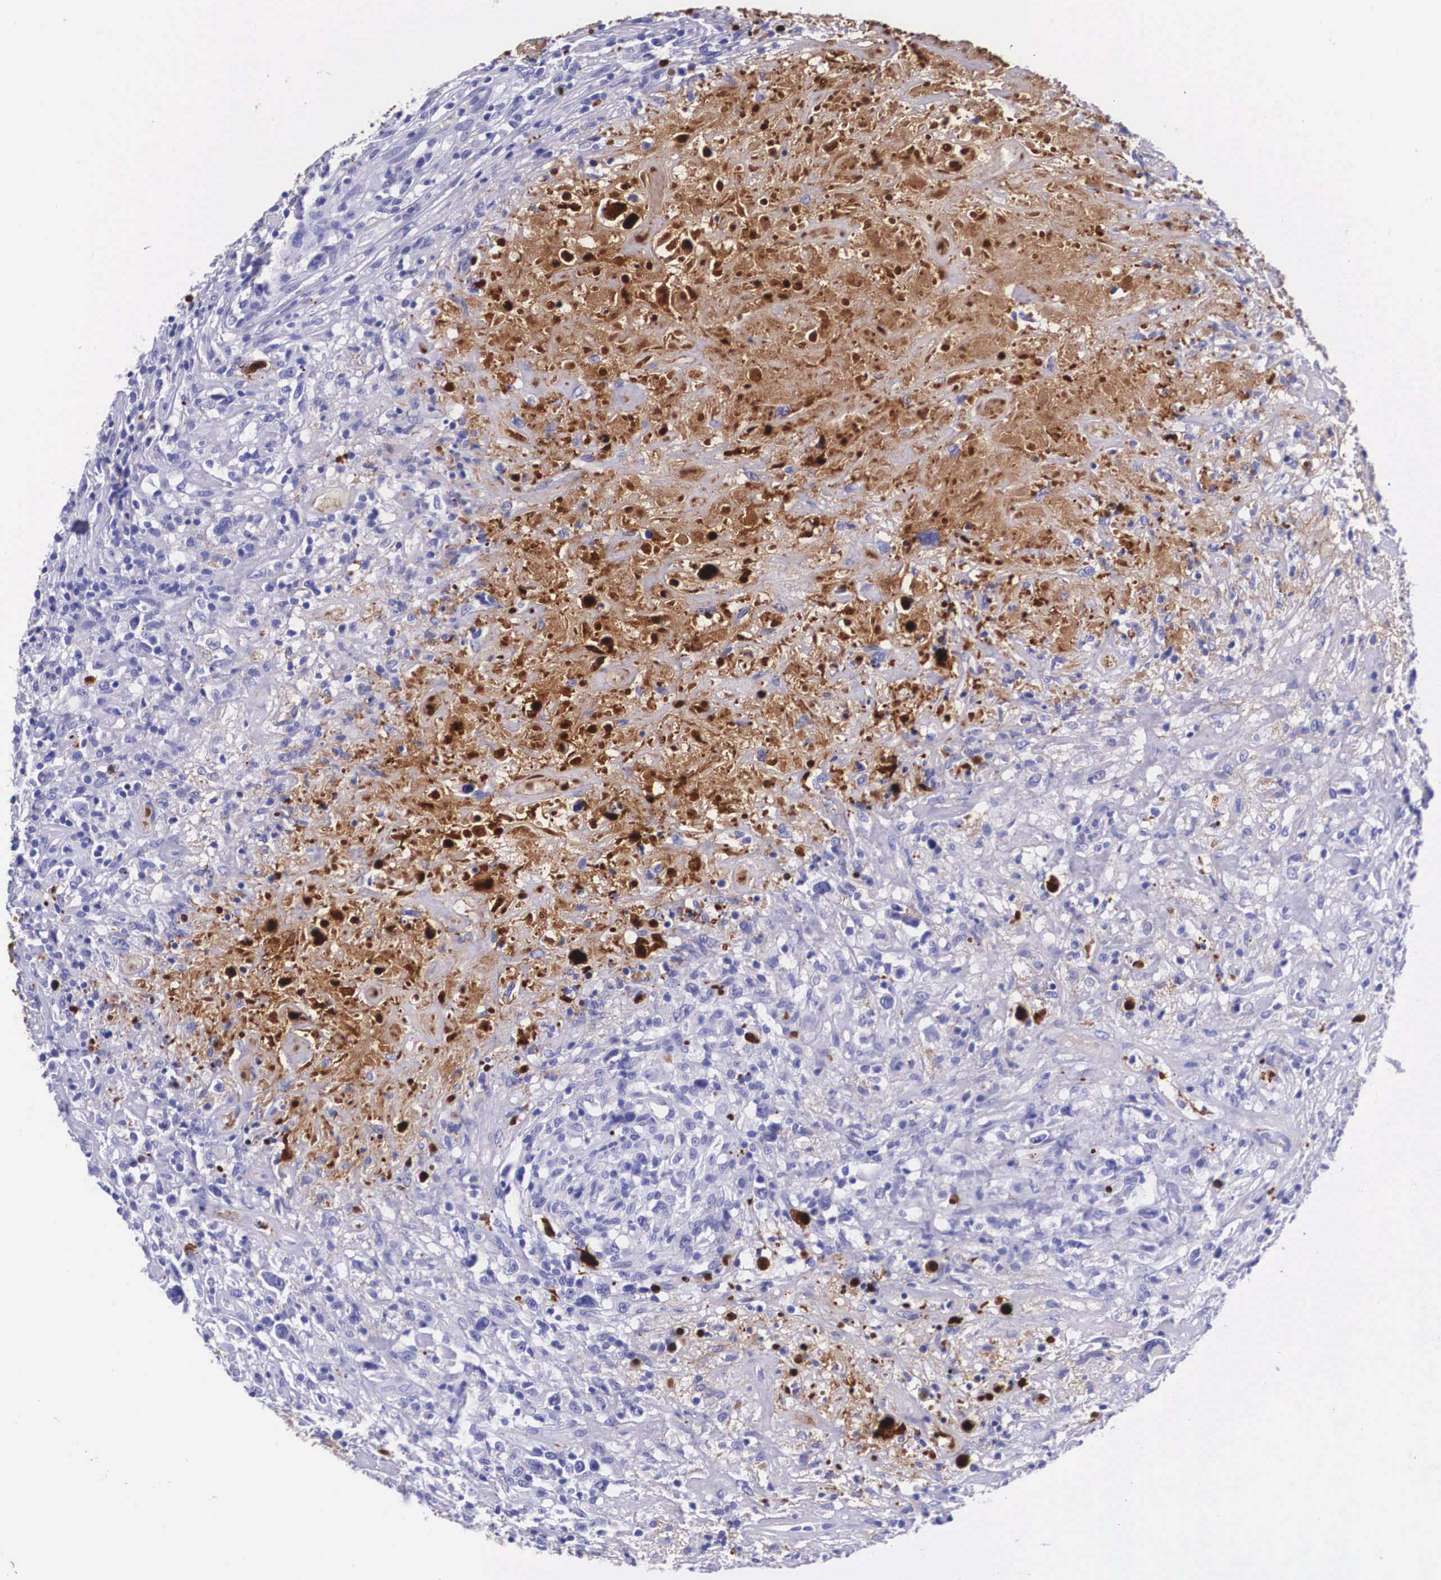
{"staining": {"intensity": "negative", "quantity": "none", "location": "none"}, "tissue": "lymphoma", "cell_type": "Tumor cells", "image_type": "cancer", "snomed": [{"axis": "morphology", "description": "Hodgkin's disease, NOS"}, {"axis": "topography", "description": "Lymph node"}], "caption": "This is an IHC photomicrograph of human lymphoma. There is no staining in tumor cells.", "gene": "PLG", "patient": {"sex": "male", "age": 46}}